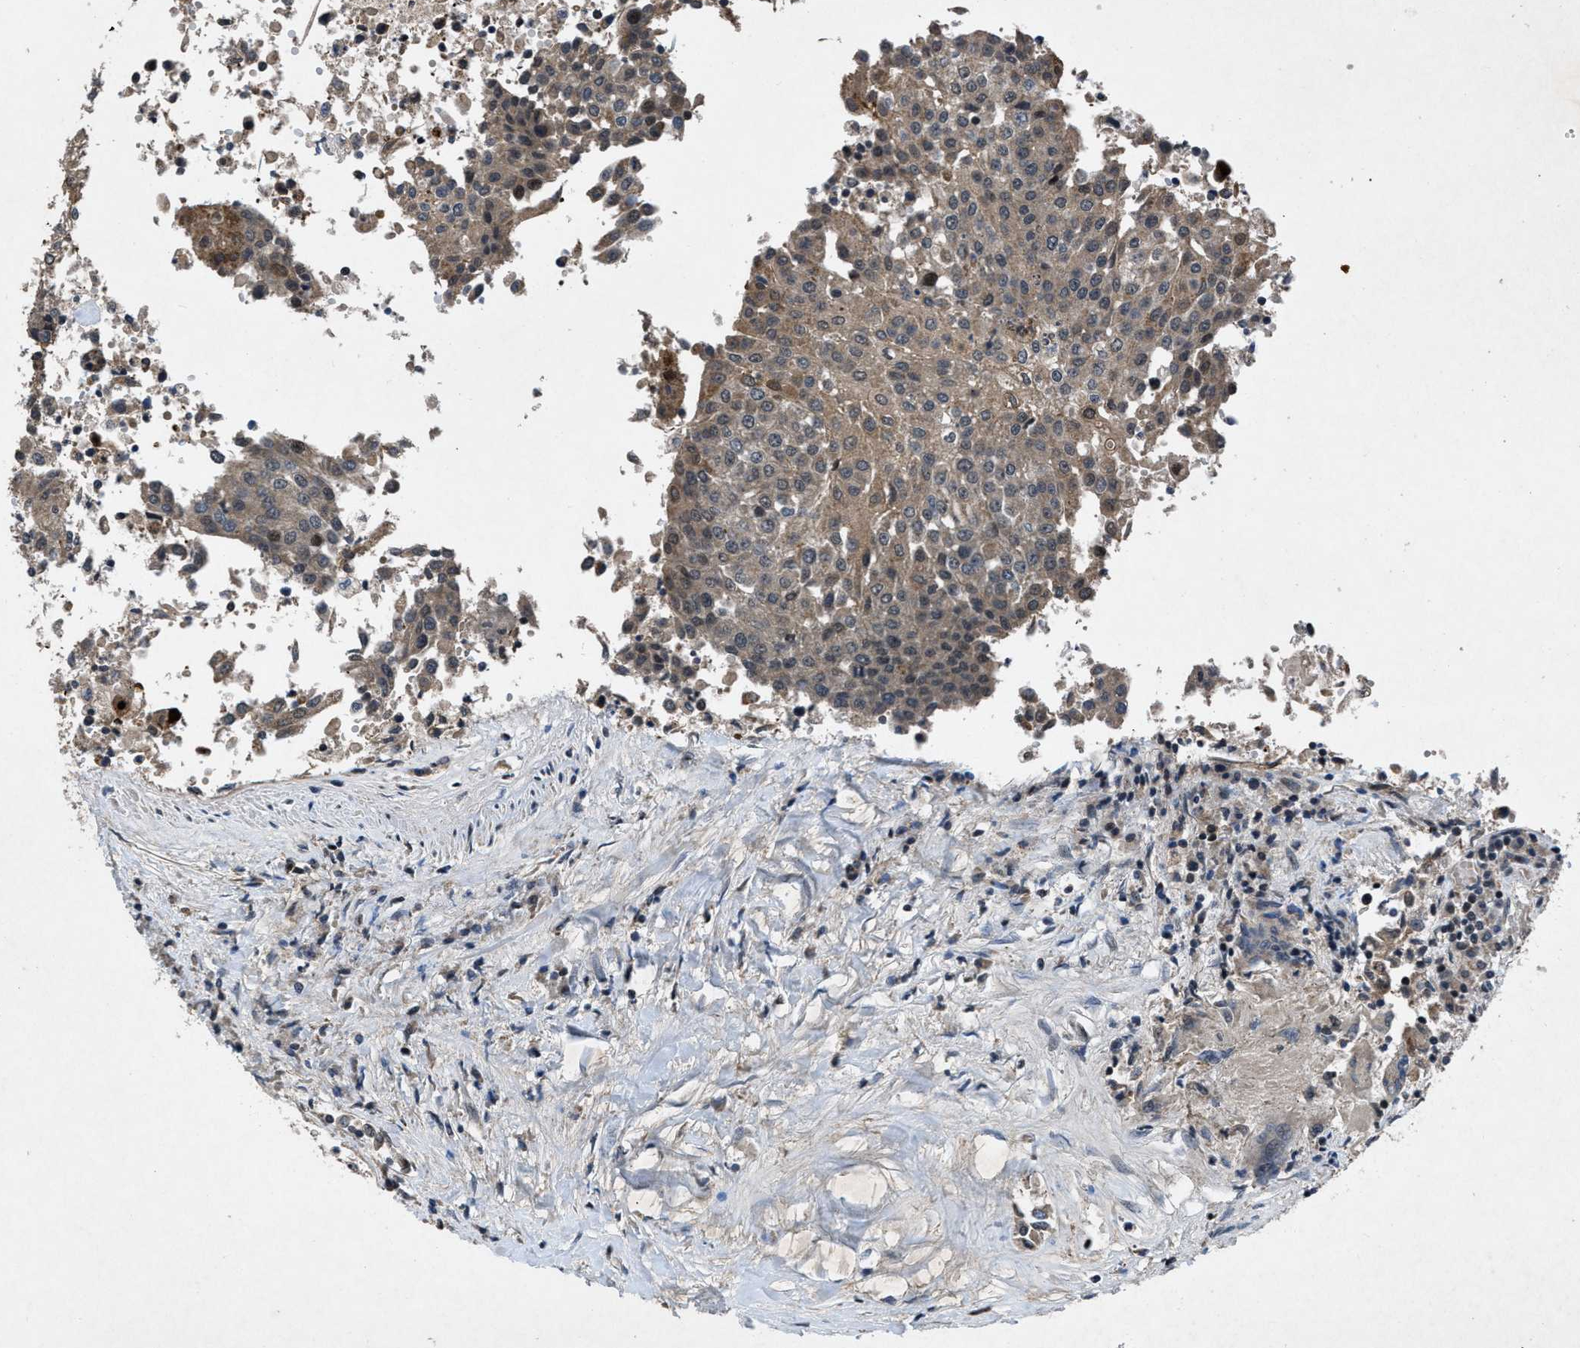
{"staining": {"intensity": "moderate", "quantity": ">75%", "location": "cytoplasmic/membranous"}, "tissue": "urothelial cancer", "cell_type": "Tumor cells", "image_type": "cancer", "snomed": [{"axis": "morphology", "description": "Urothelial carcinoma, High grade"}, {"axis": "topography", "description": "Urinary bladder"}], "caption": "Urothelial carcinoma (high-grade) stained for a protein reveals moderate cytoplasmic/membranous positivity in tumor cells.", "gene": "ZNHIT1", "patient": {"sex": "female", "age": 85}}